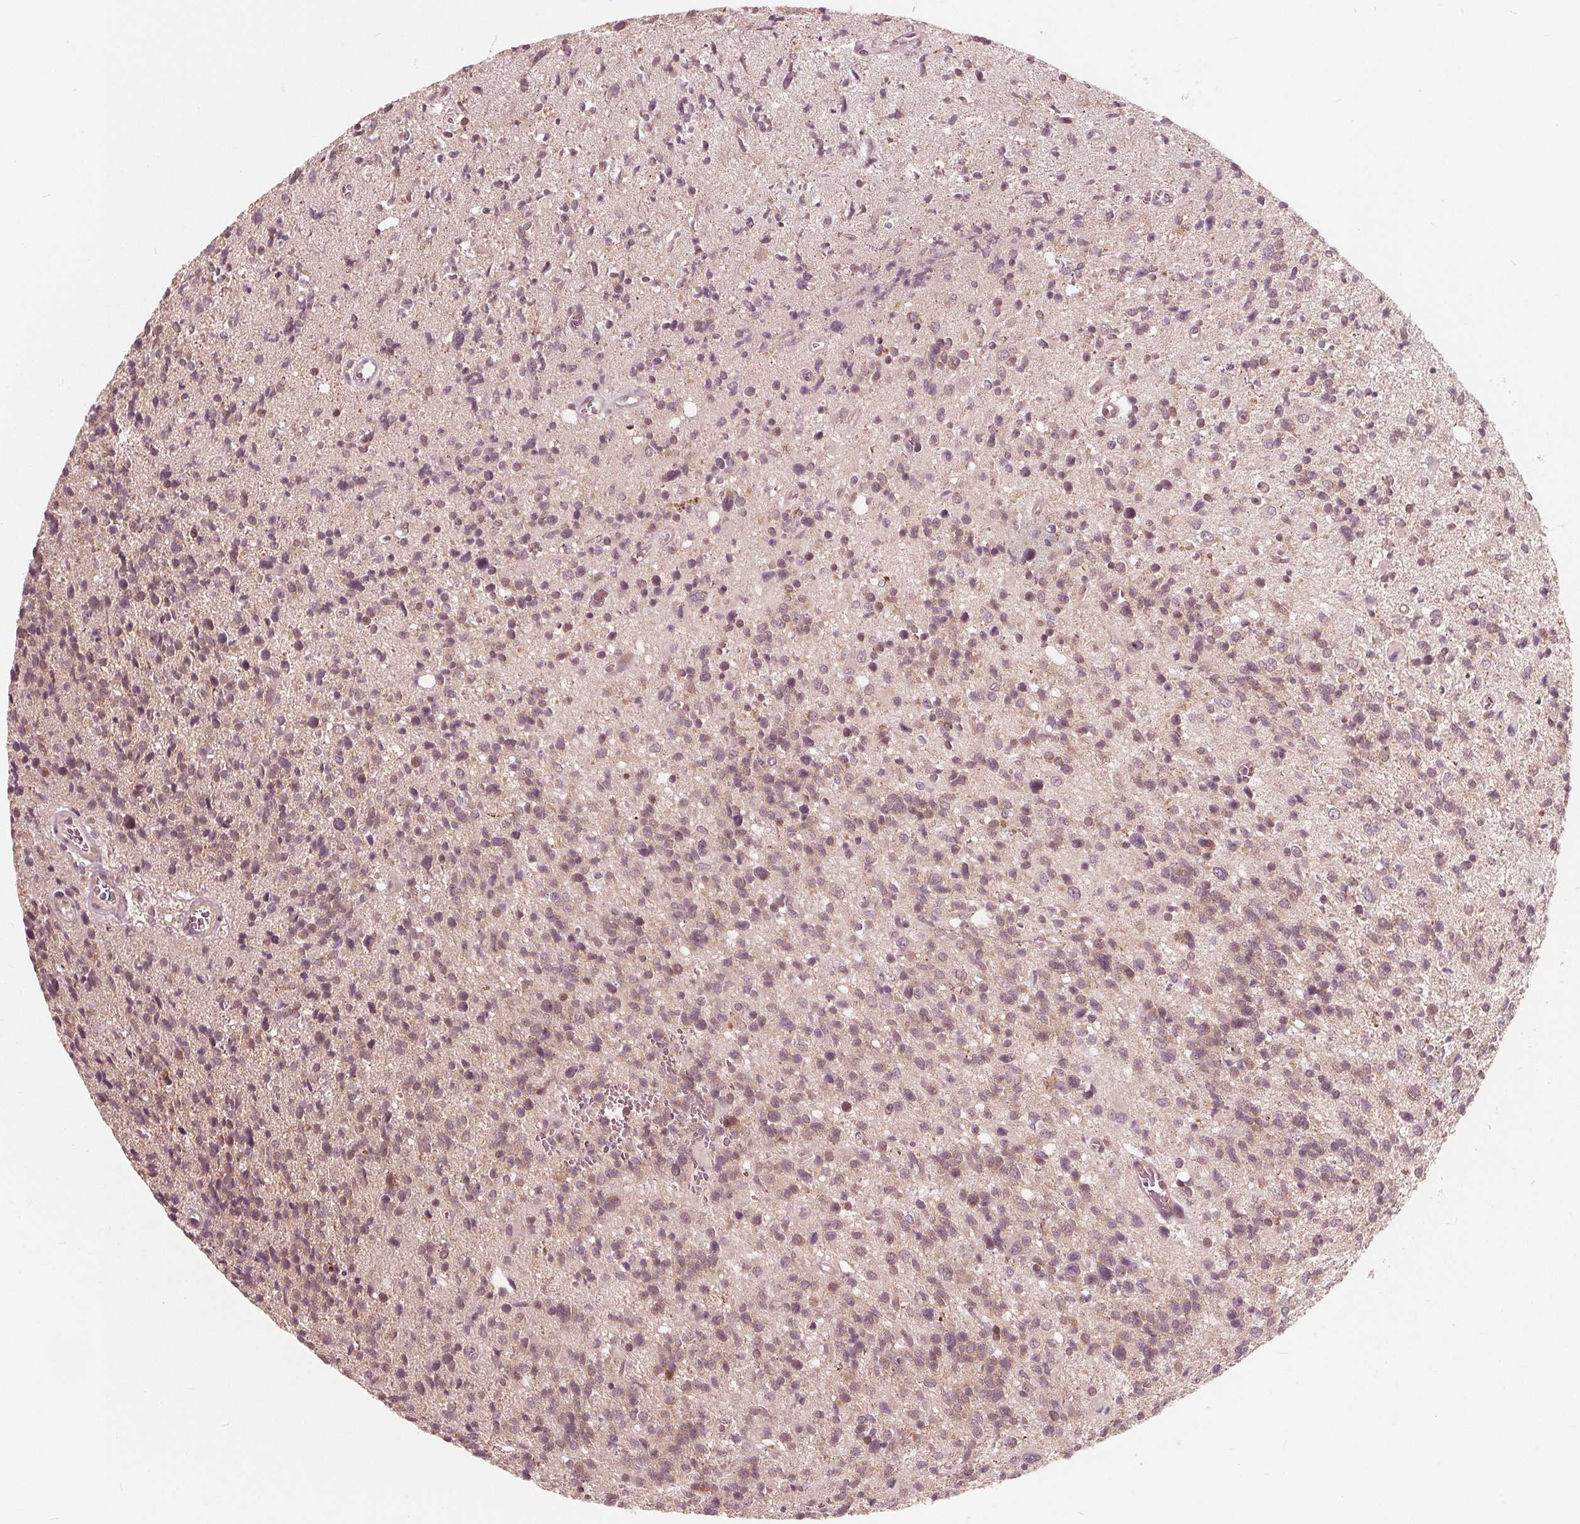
{"staining": {"intensity": "weak", "quantity": "<25%", "location": "cytoplasmic/membranous"}, "tissue": "glioma", "cell_type": "Tumor cells", "image_type": "cancer", "snomed": [{"axis": "morphology", "description": "Glioma, malignant, High grade"}, {"axis": "topography", "description": "Brain"}], "caption": "An image of glioma stained for a protein displays no brown staining in tumor cells.", "gene": "UBALD1", "patient": {"sex": "male", "age": 29}}